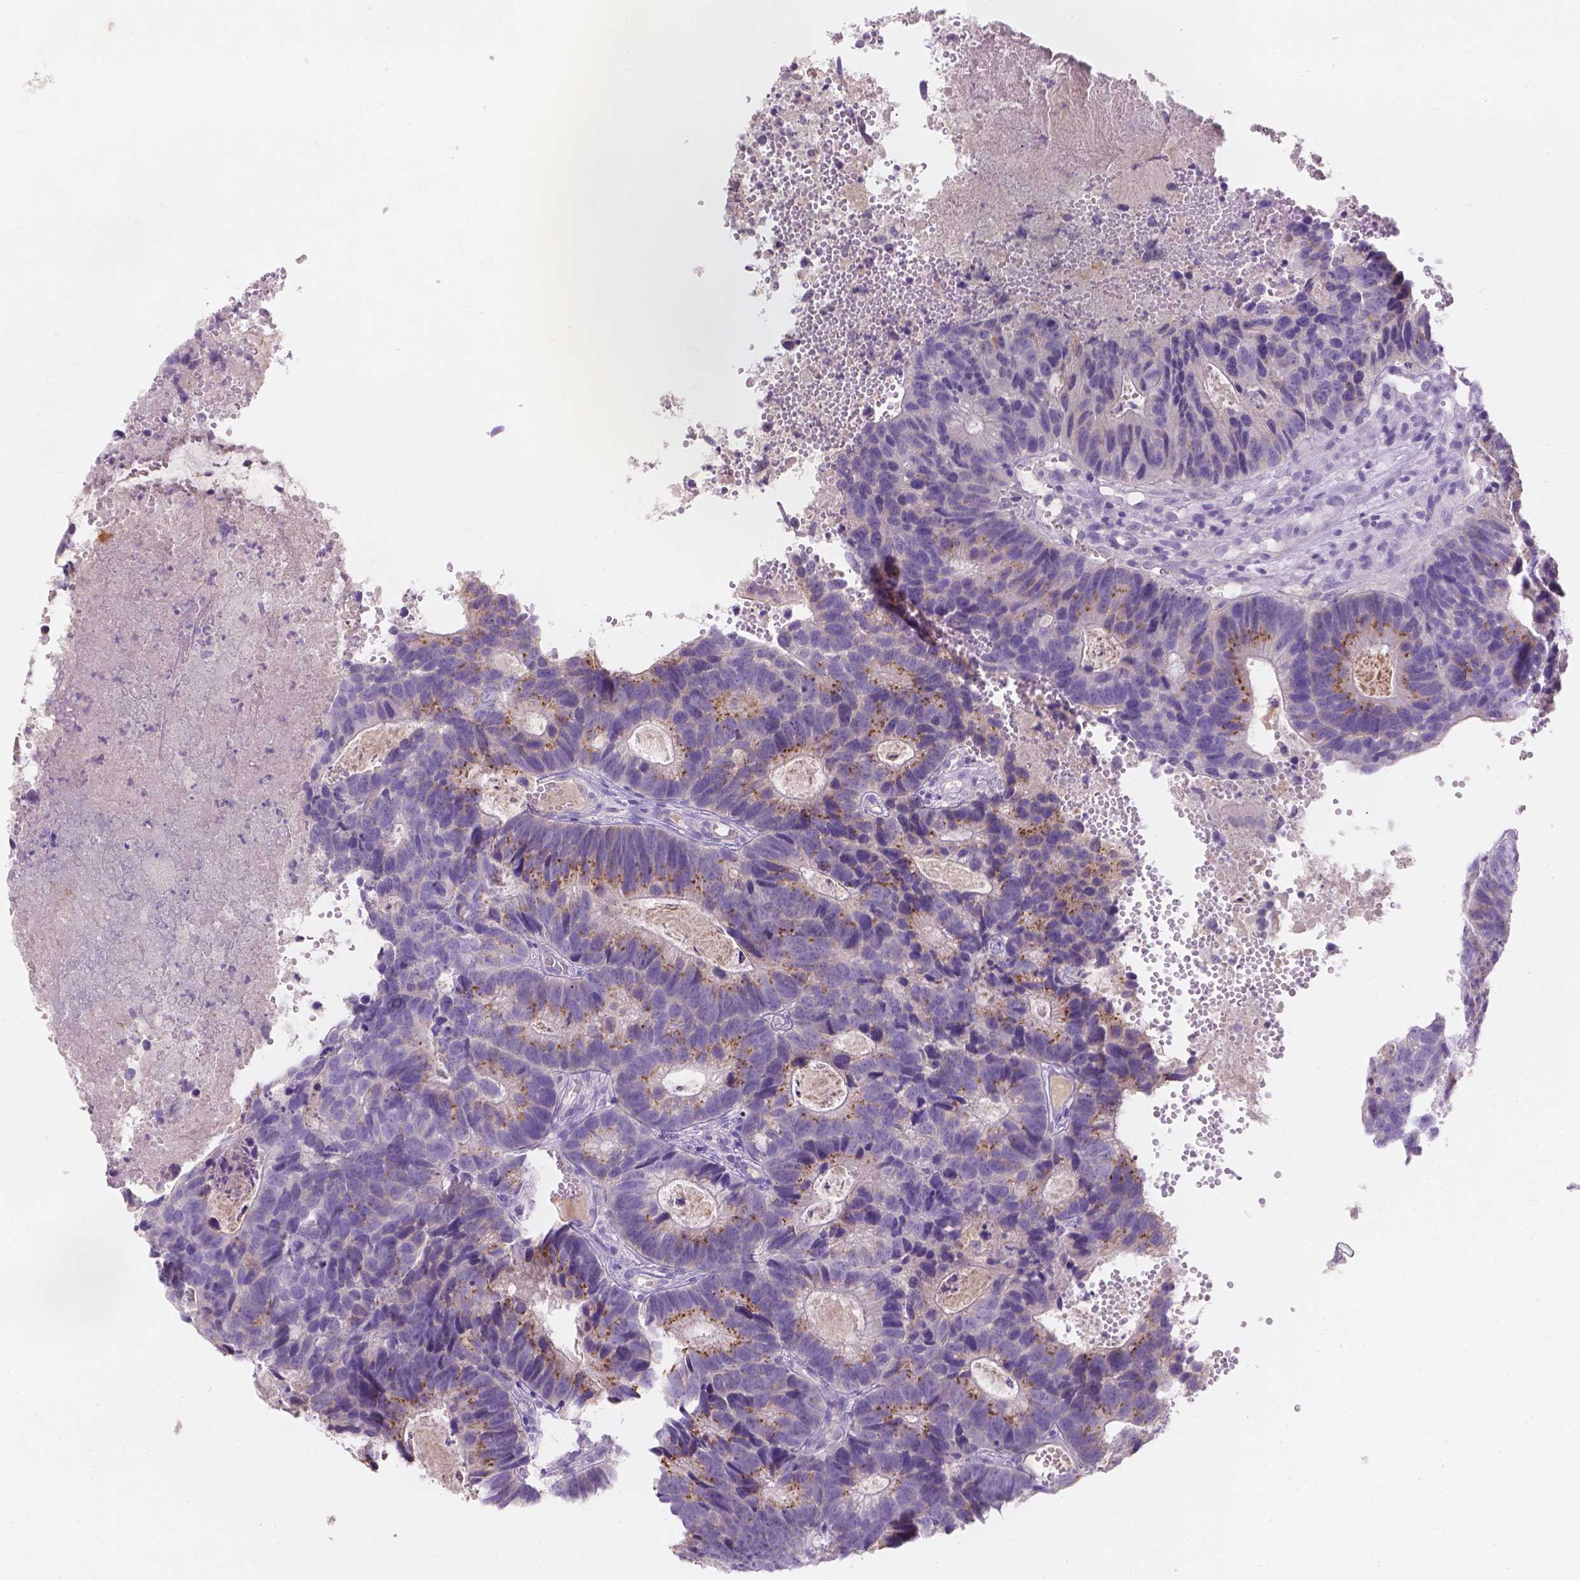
{"staining": {"intensity": "moderate", "quantity": "<25%", "location": "cytoplasmic/membranous"}, "tissue": "head and neck cancer", "cell_type": "Tumor cells", "image_type": "cancer", "snomed": [{"axis": "morphology", "description": "Adenocarcinoma, NOS"}, {"axis": "topography", "description": "Head-Neck"}], "caption": "A brown stain shows moderate cytoplasmic/membranous positivity of a protein in human head and neck cancer tumor cells.", "gene": "GAL3ST2", "patient": {"sex": "male", "age": 62}}